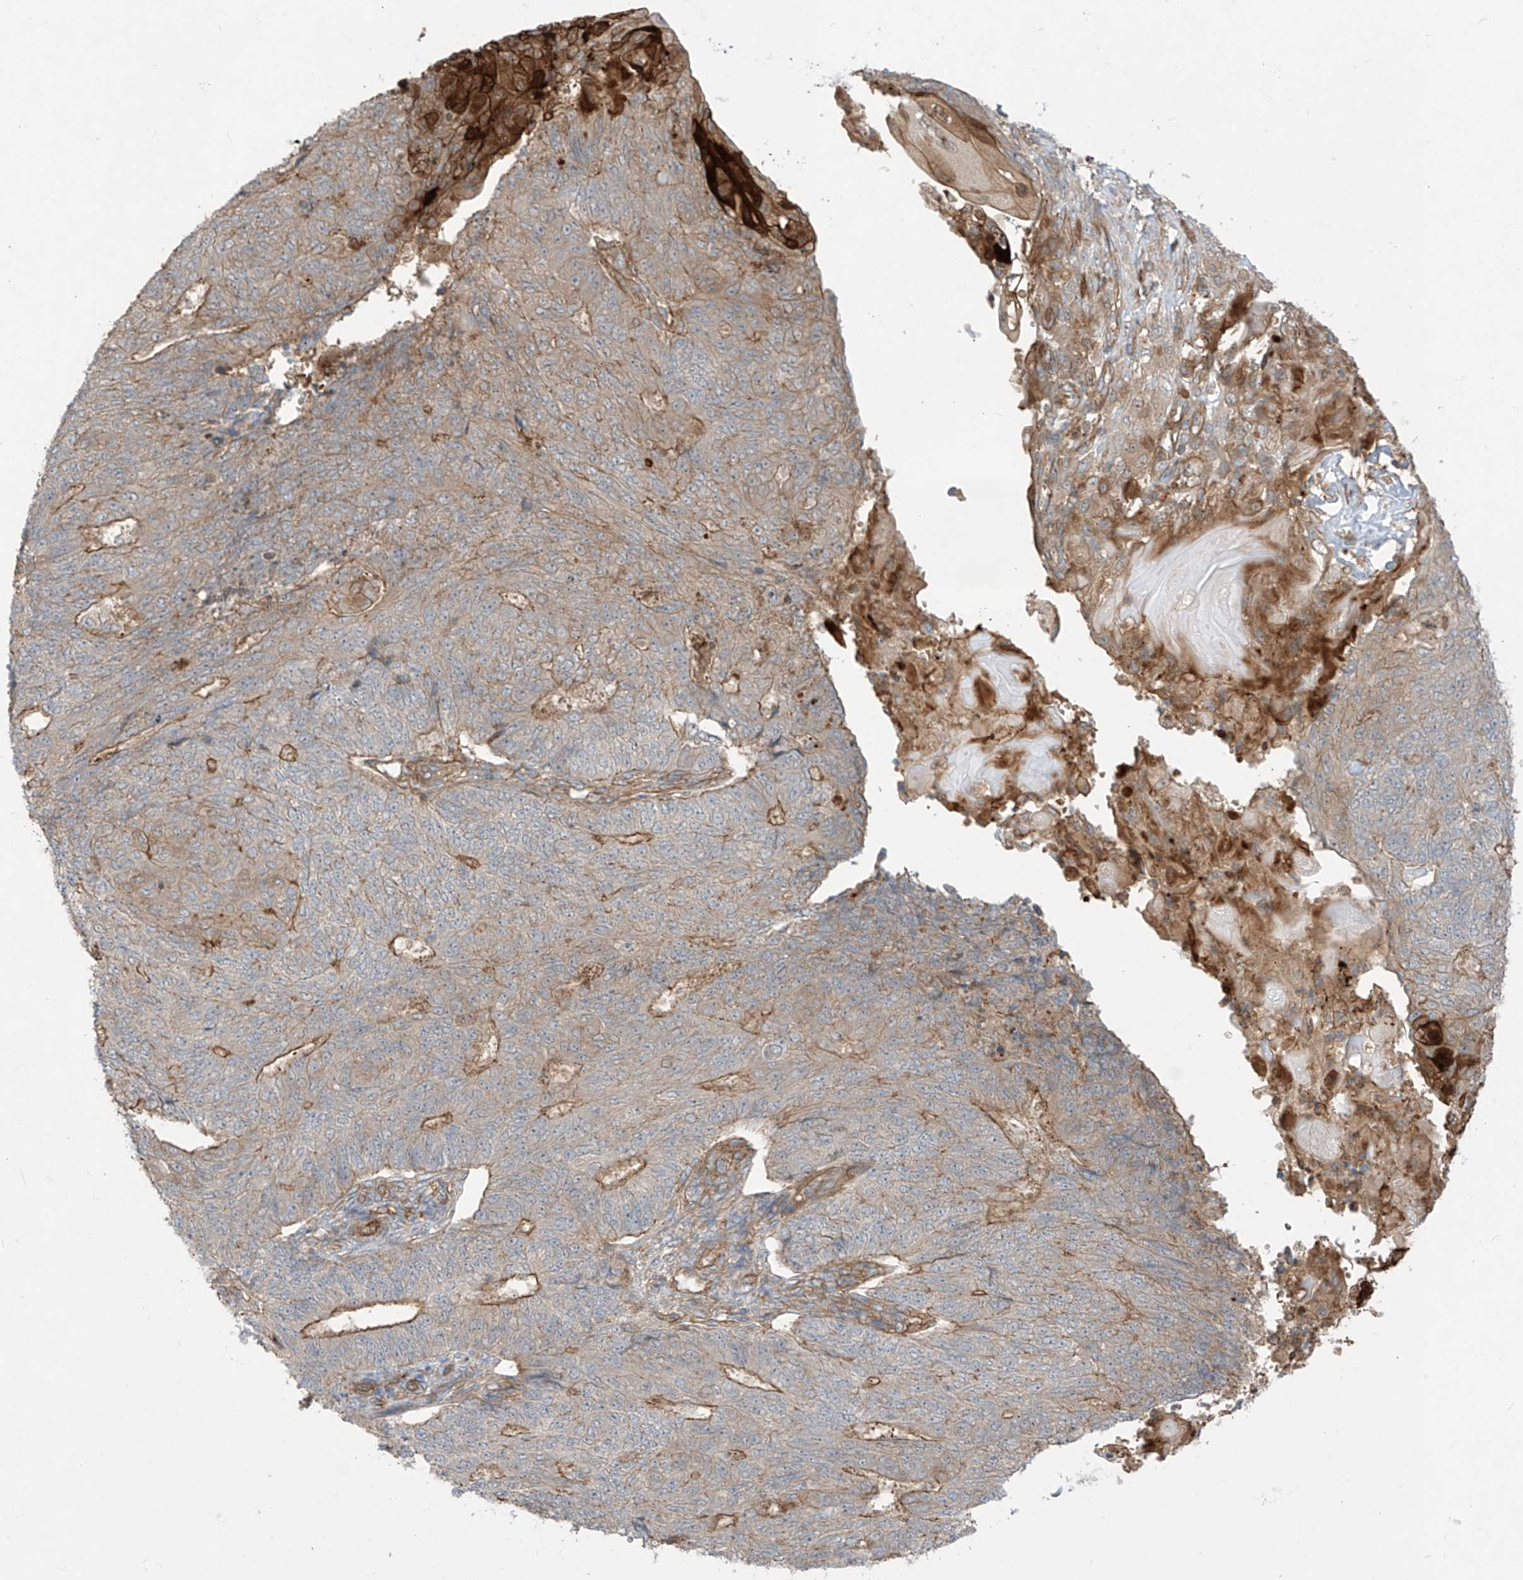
{"staining": {"intensity": "moderate", "quantity": "<25%", "location": "cytoplasmic/membranous"}, "tissue": "endometrial cancer", "cell_type": "Tumor cells", "image_type": "cancer", "snomed": [{"axis": "morphology", "description": "Adenocarcinoma, NOS"}, {"axis": "topography", "description": "Endometrium"}], "caption": "A brown stain highlights moderate cytoplasmic/membranous staining of a protein in human endometrial adenocarcinoma tumor cells.", "gene": "TRMU", "patient": {"sex": "female", "age": 32}}